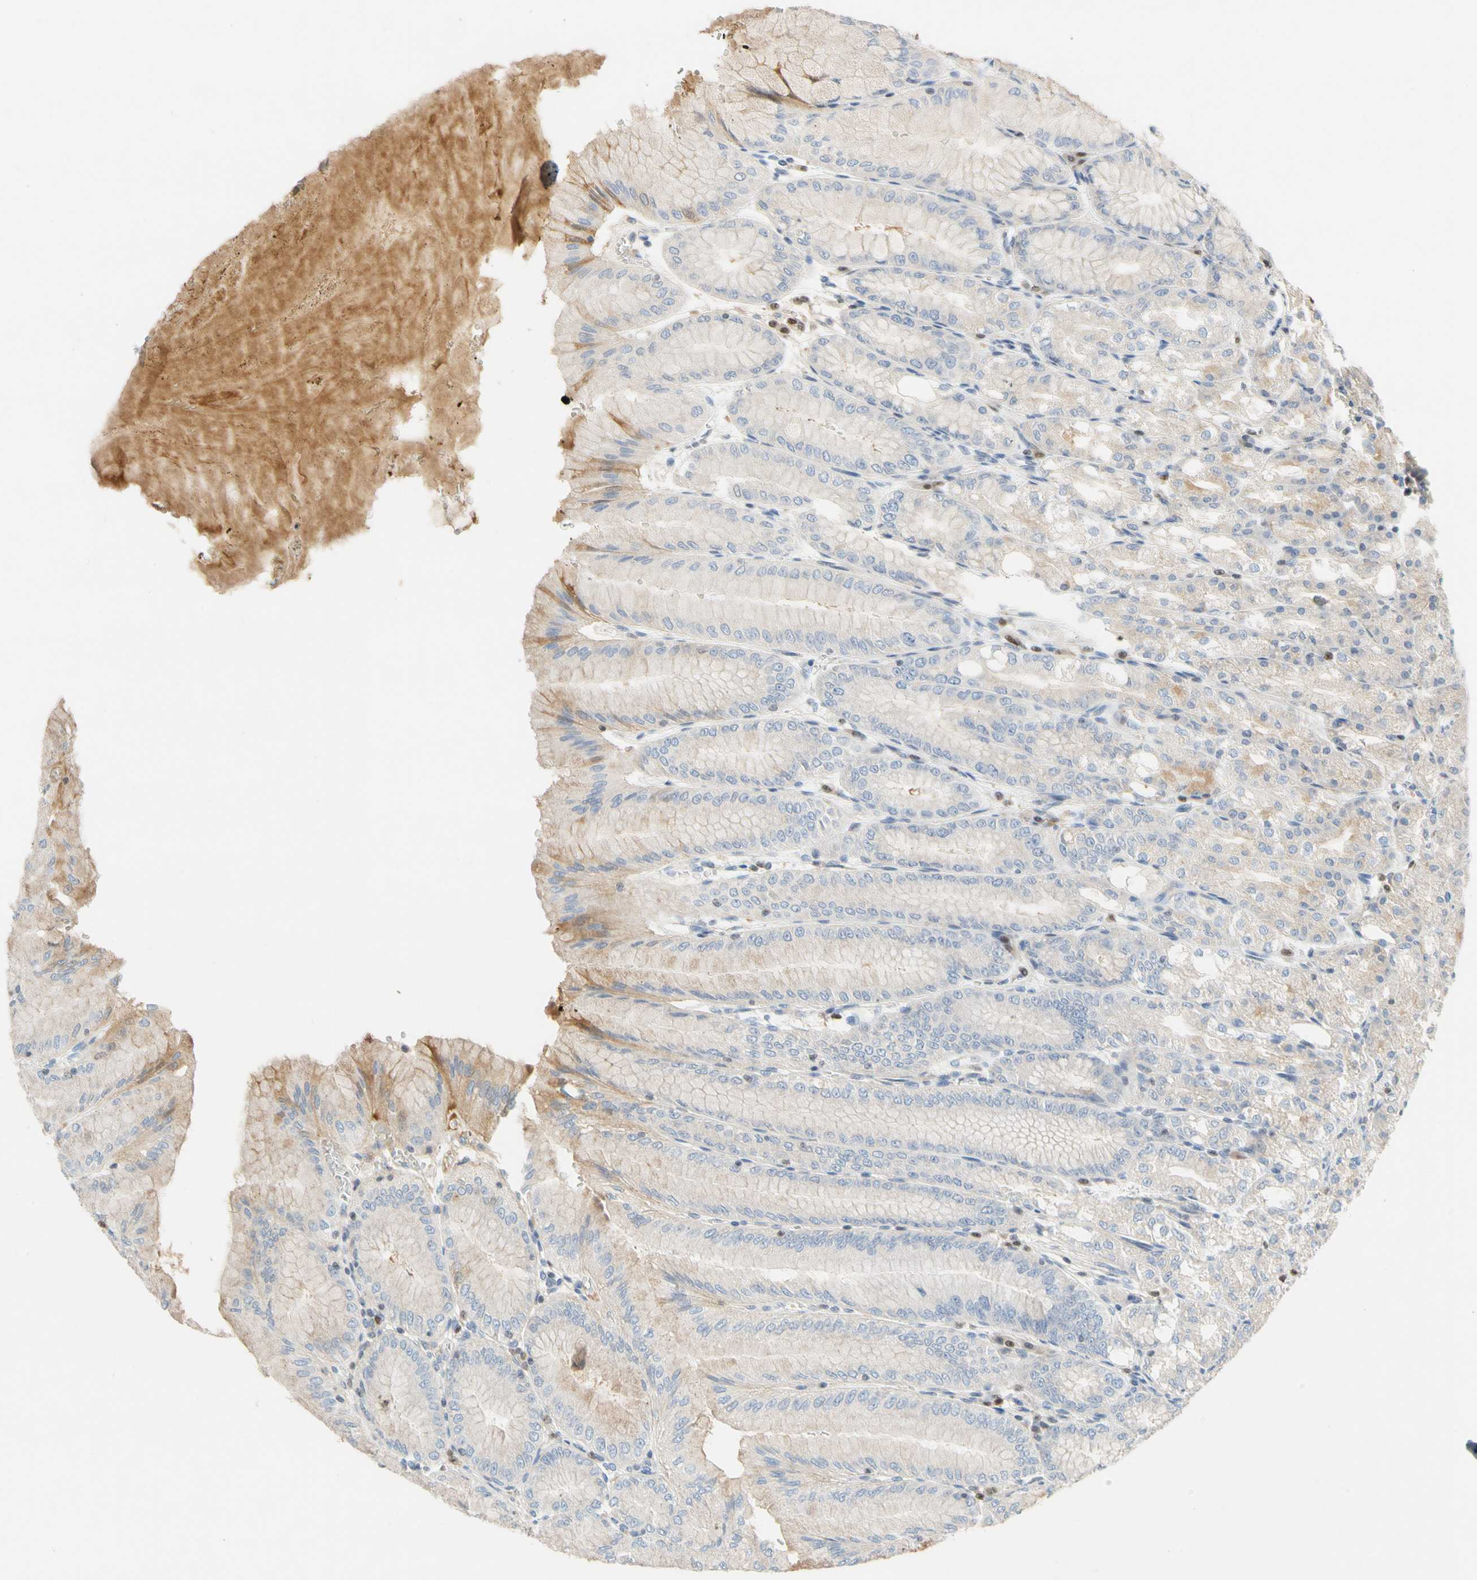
{"staining": {"intensity": "weak", "quantity": "<25%", "location": "cytoplasmic/membranous"}, "tissue": "stomach", "cell_type": "Glandular cells", "image_type": "normal", "snomed": [{"axis": "morphology", "description": "Normal tissue, NOS"}, {"axis": "topography", "description": "Stomach, lower"}], "caption": "An image of human stomach is negative for staining in glandular cells.", "gene": "SP140", "patient": {"sex": "male", "age": 71}}